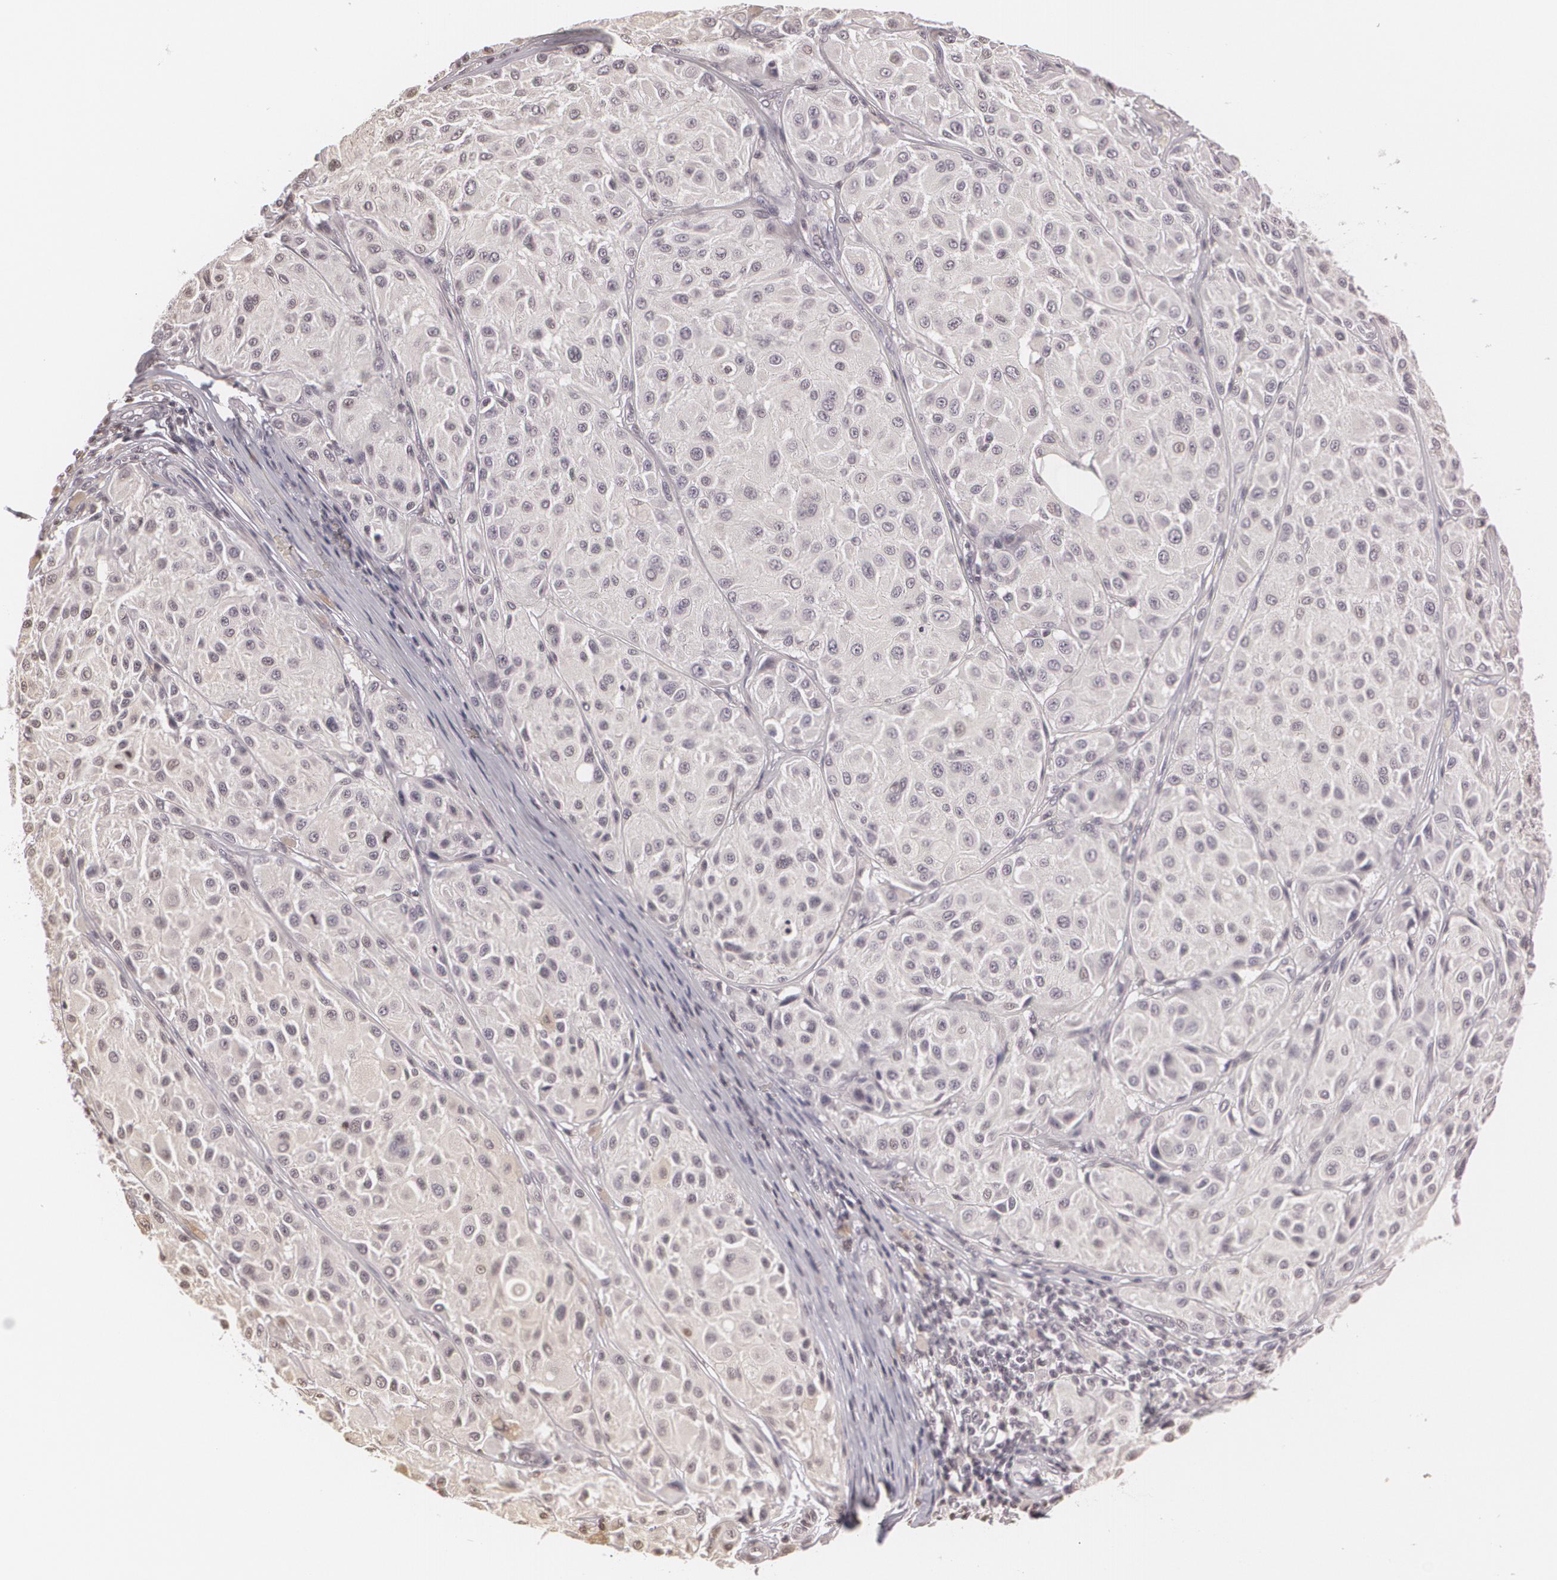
{"staining": {"intensity": "negative", "quantity": "none", "location": "none"}, "tissue": "melanoma", "cell_type": "Tumor cells", "image_type": "cancer", "snomed": [{"axis": "morphology", "description": "Malignant melanoma, NOS"}, {"axis": "topography", "description": "Skin"}], "caption": "Malignant melanoma was stained to show a protein in brown. There is no significant staining in tumor cells. (Immunohistochemistry (ihc), brightfield microscopy, high magnification).", "gene": "MUC1", "patient": {"sex": "male", "age": 36}}